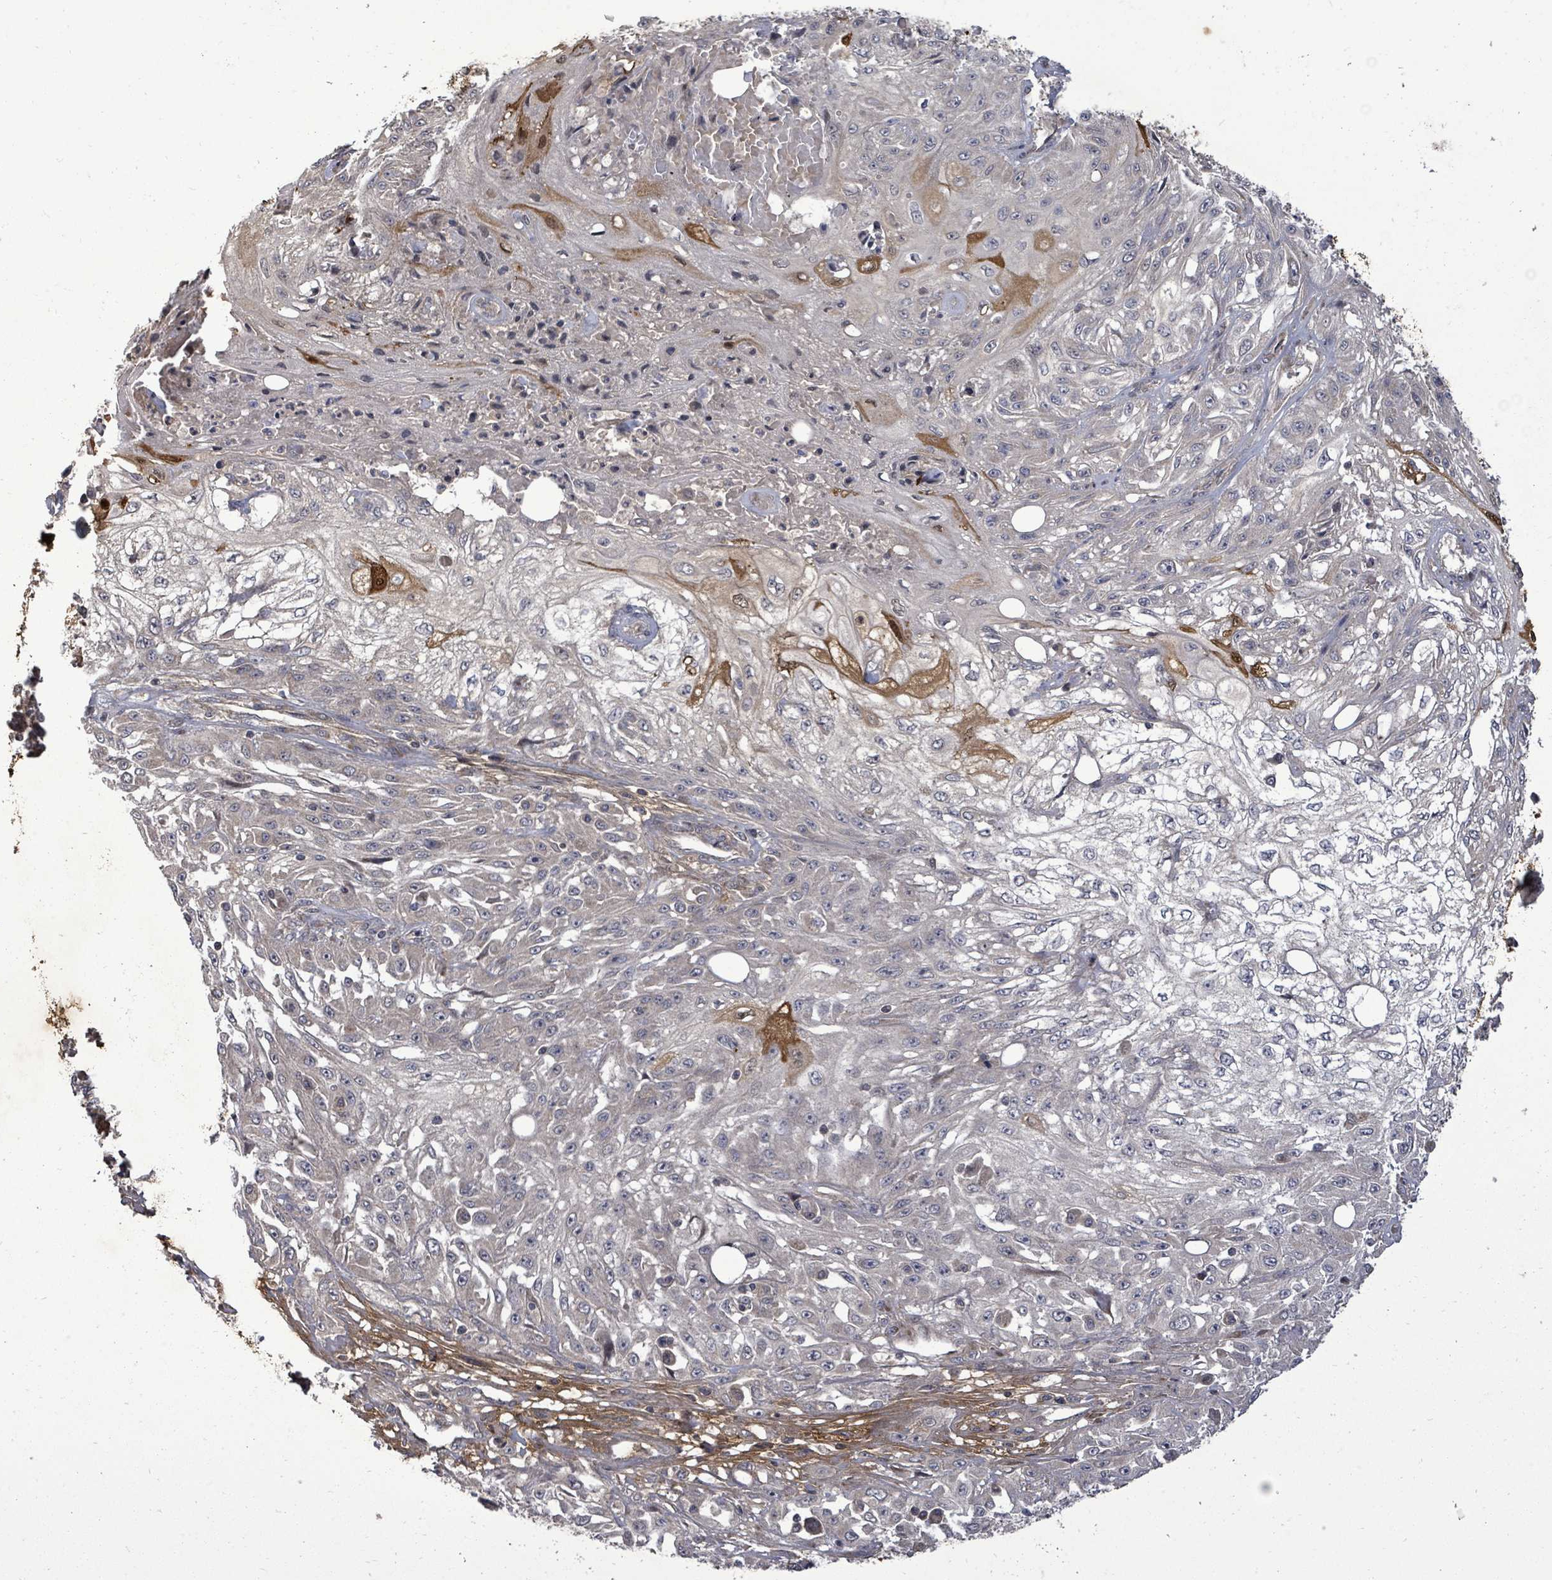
{"staining": {"intensity": "moderate", "quantity": "<25%", "location": "cytoplasmic/membranous,nuclear"}, "tissue": "skin cancer", "cell_type": "Tumor cells", "image_type": "cancer", "snomed": [{"axis": "morphology", "description": "Squamous cell carcinoma, NOS"}, {"axis": "morphology", "description": "Squamous cell carcinoma, metastatic, NOS"}, {"axis": "topography", "description": "Skin"}, {"axis": "topography", "description": "Lymph node"}], "caption": "Protein expression analysis of skin cancer demonstrates moderate cytoplasmic/membranous and nuclear staining in approximately <25% of tumor cells.", "gene": "KRTAP27-1", "patient": {"sex": "male", "age": 75}}